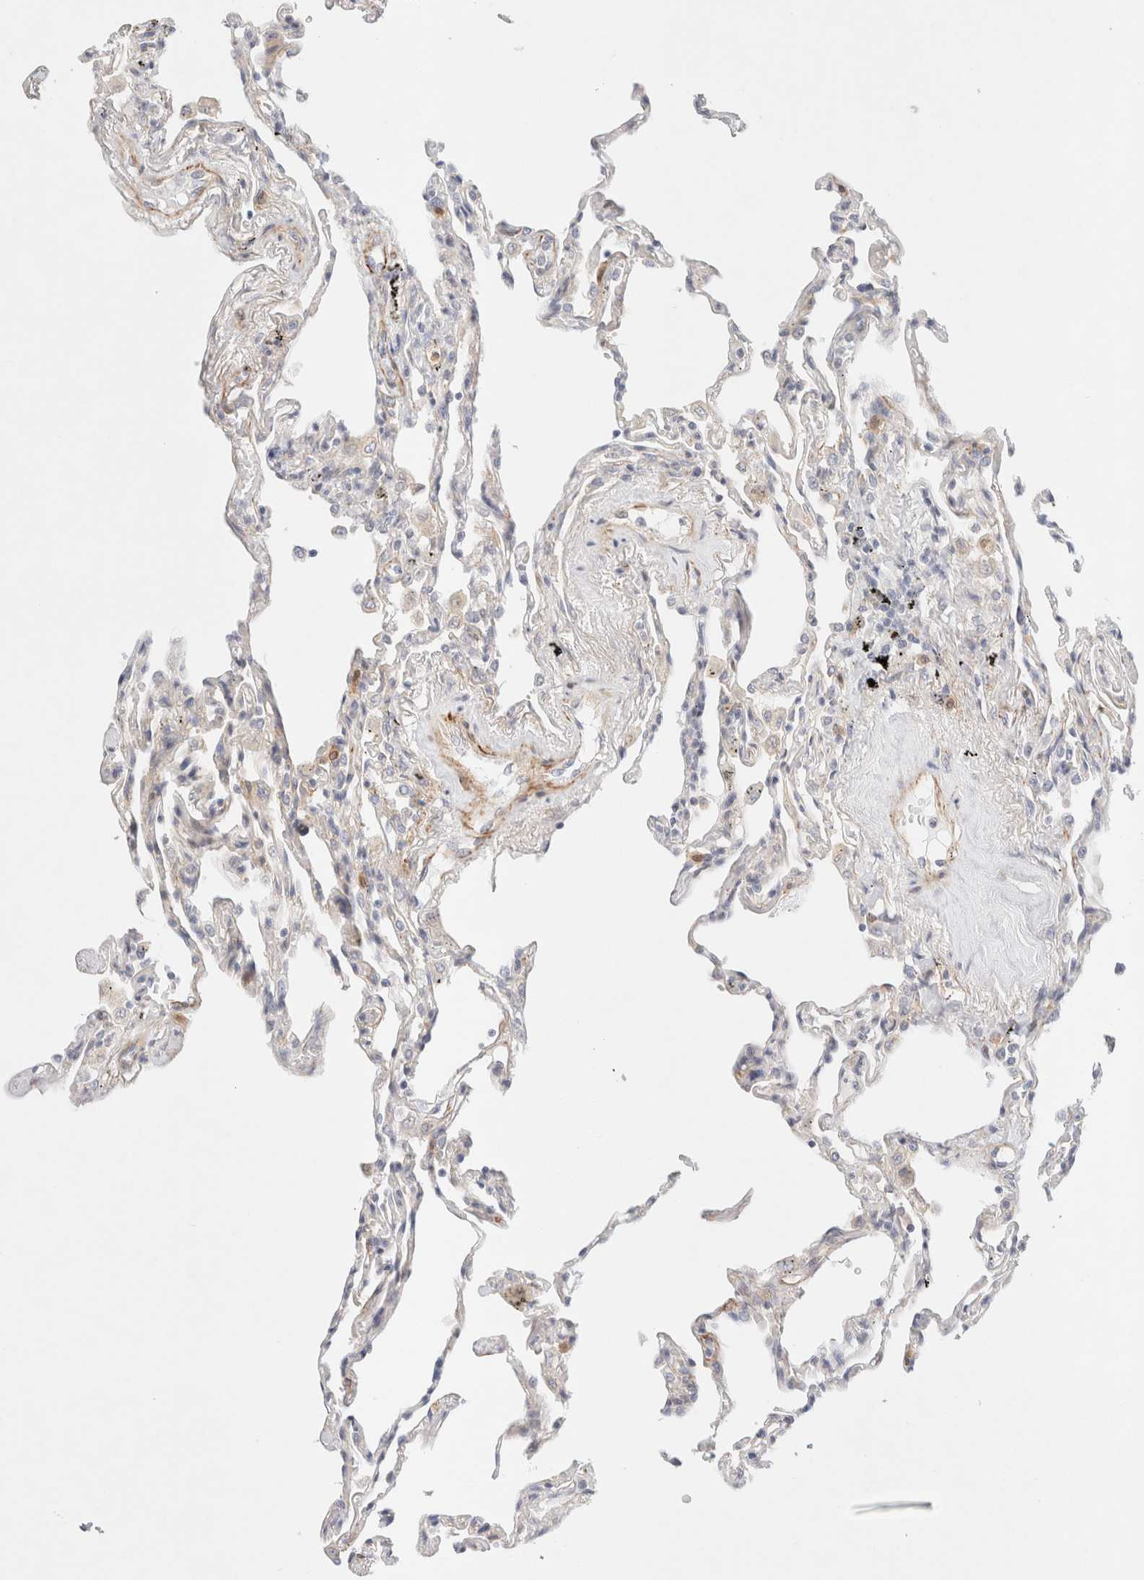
{"staining": {"intensity": "negative", "quantity": "none", "location": "none"}, "tissue": "lung", "cell_type": "Alveolar cells", "image_type": "normal", "snomed": [{"axis": "morphology", "description": "Normal tissue, NOS"}, {"axis": "topography", "description": "Lung"}], "caption": "Immunohistochemical staining of unremarkable human lung demonstrates no significant positivity in alveolar cells. The staining is performed using DAB (3,3'-diaminobenzidine) brown chromogen with nuclei counter-stained in using hematoxylin.", "gene": "SLC25A48", "patient": {"sex": "male", "age": 59}}